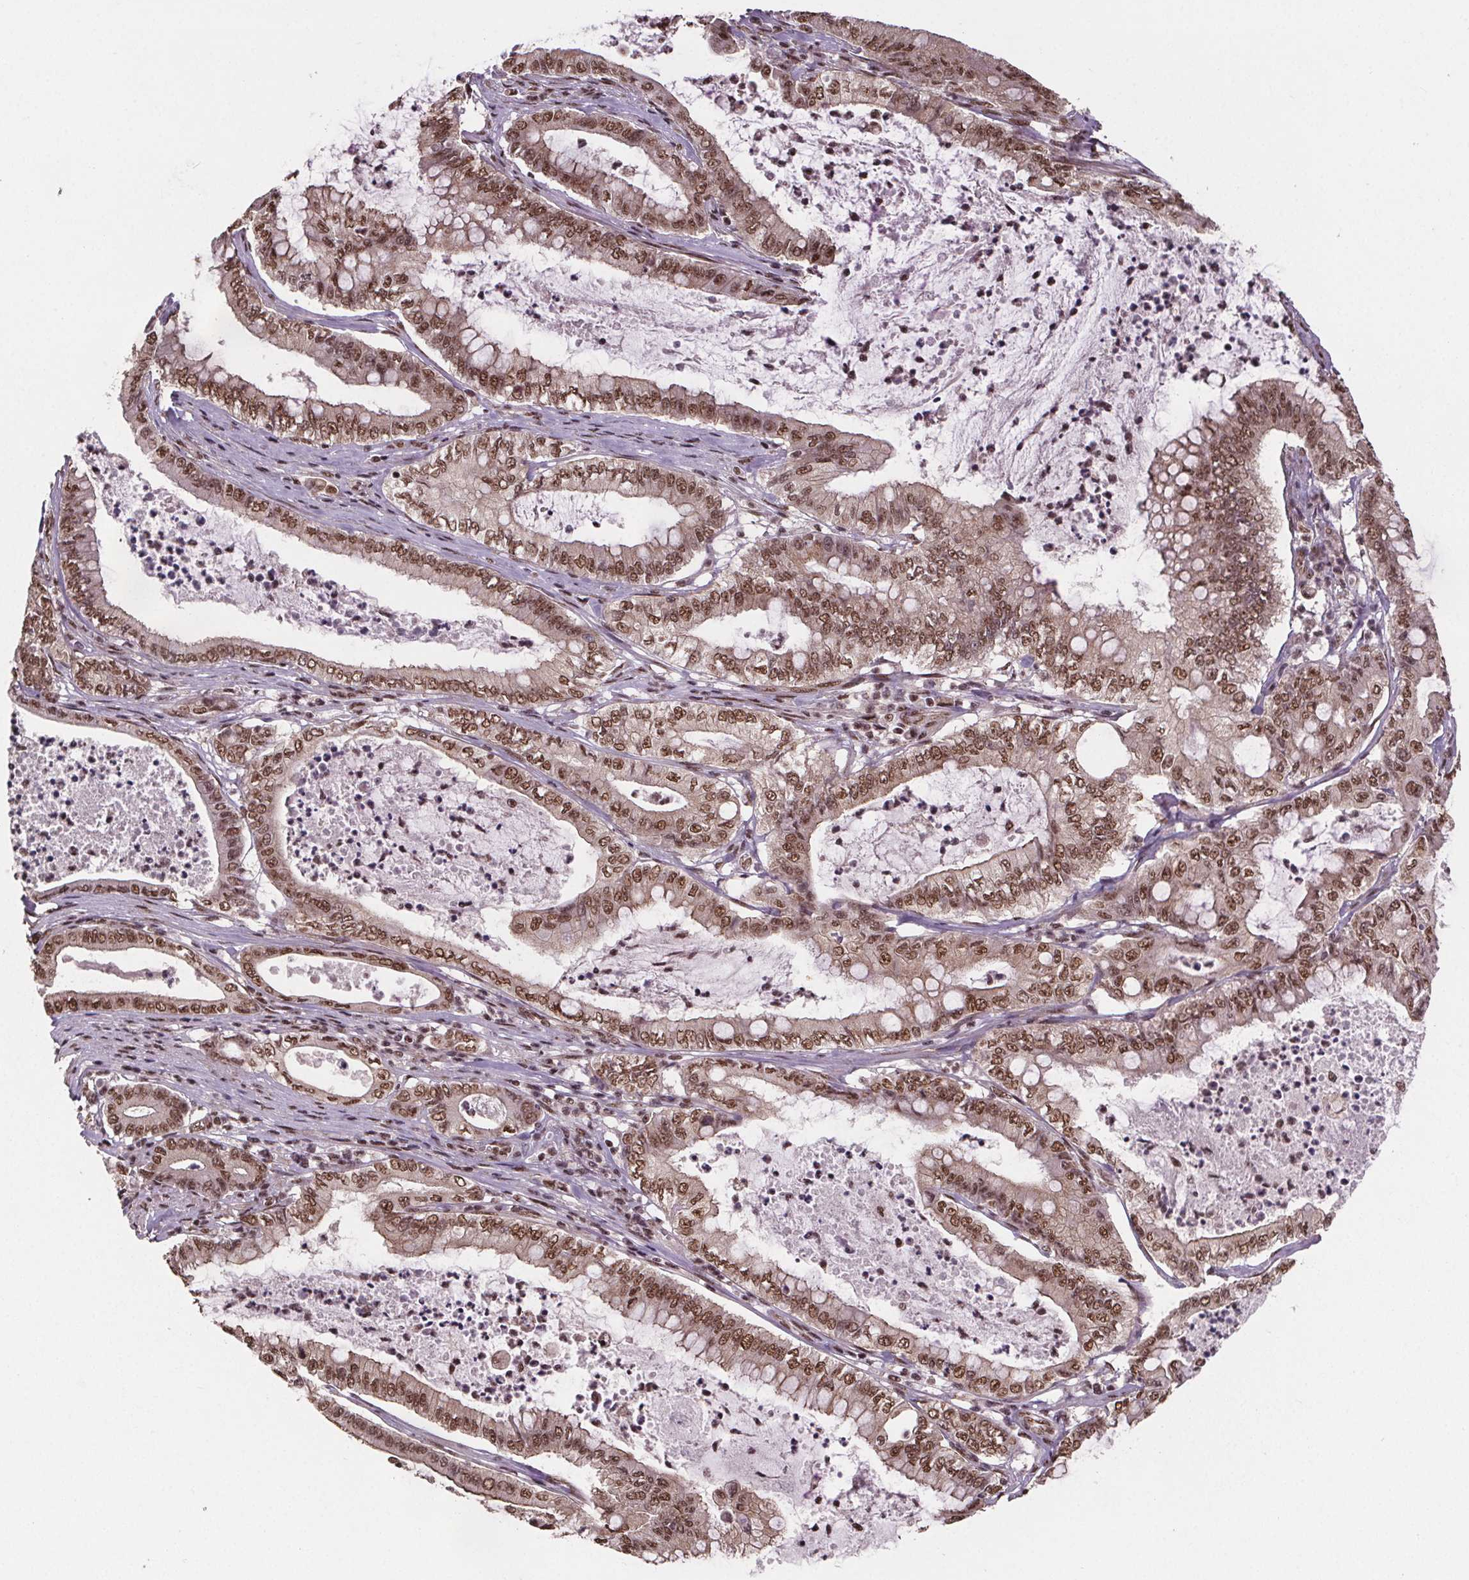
{"staining": {"intensity": "moderate", "quantity": ">75%", "location": "nuclear"}, "tissue": "pancreatic cancer", "cell_type": "Tumor cells", "image_type": "cancer", "snomed": [{"axis": "morphology", "description": "Adenocarcinoma, NOS"}, {"axis": "topography", "description": "Pancreas"}], "caption": "Tumor cells reveal medium levels of moderate nuclear expression in about >75% of cells in human pancreatic cancer.", "gene": "JARID2", "patient": {"sex": "male", "age": 71}}